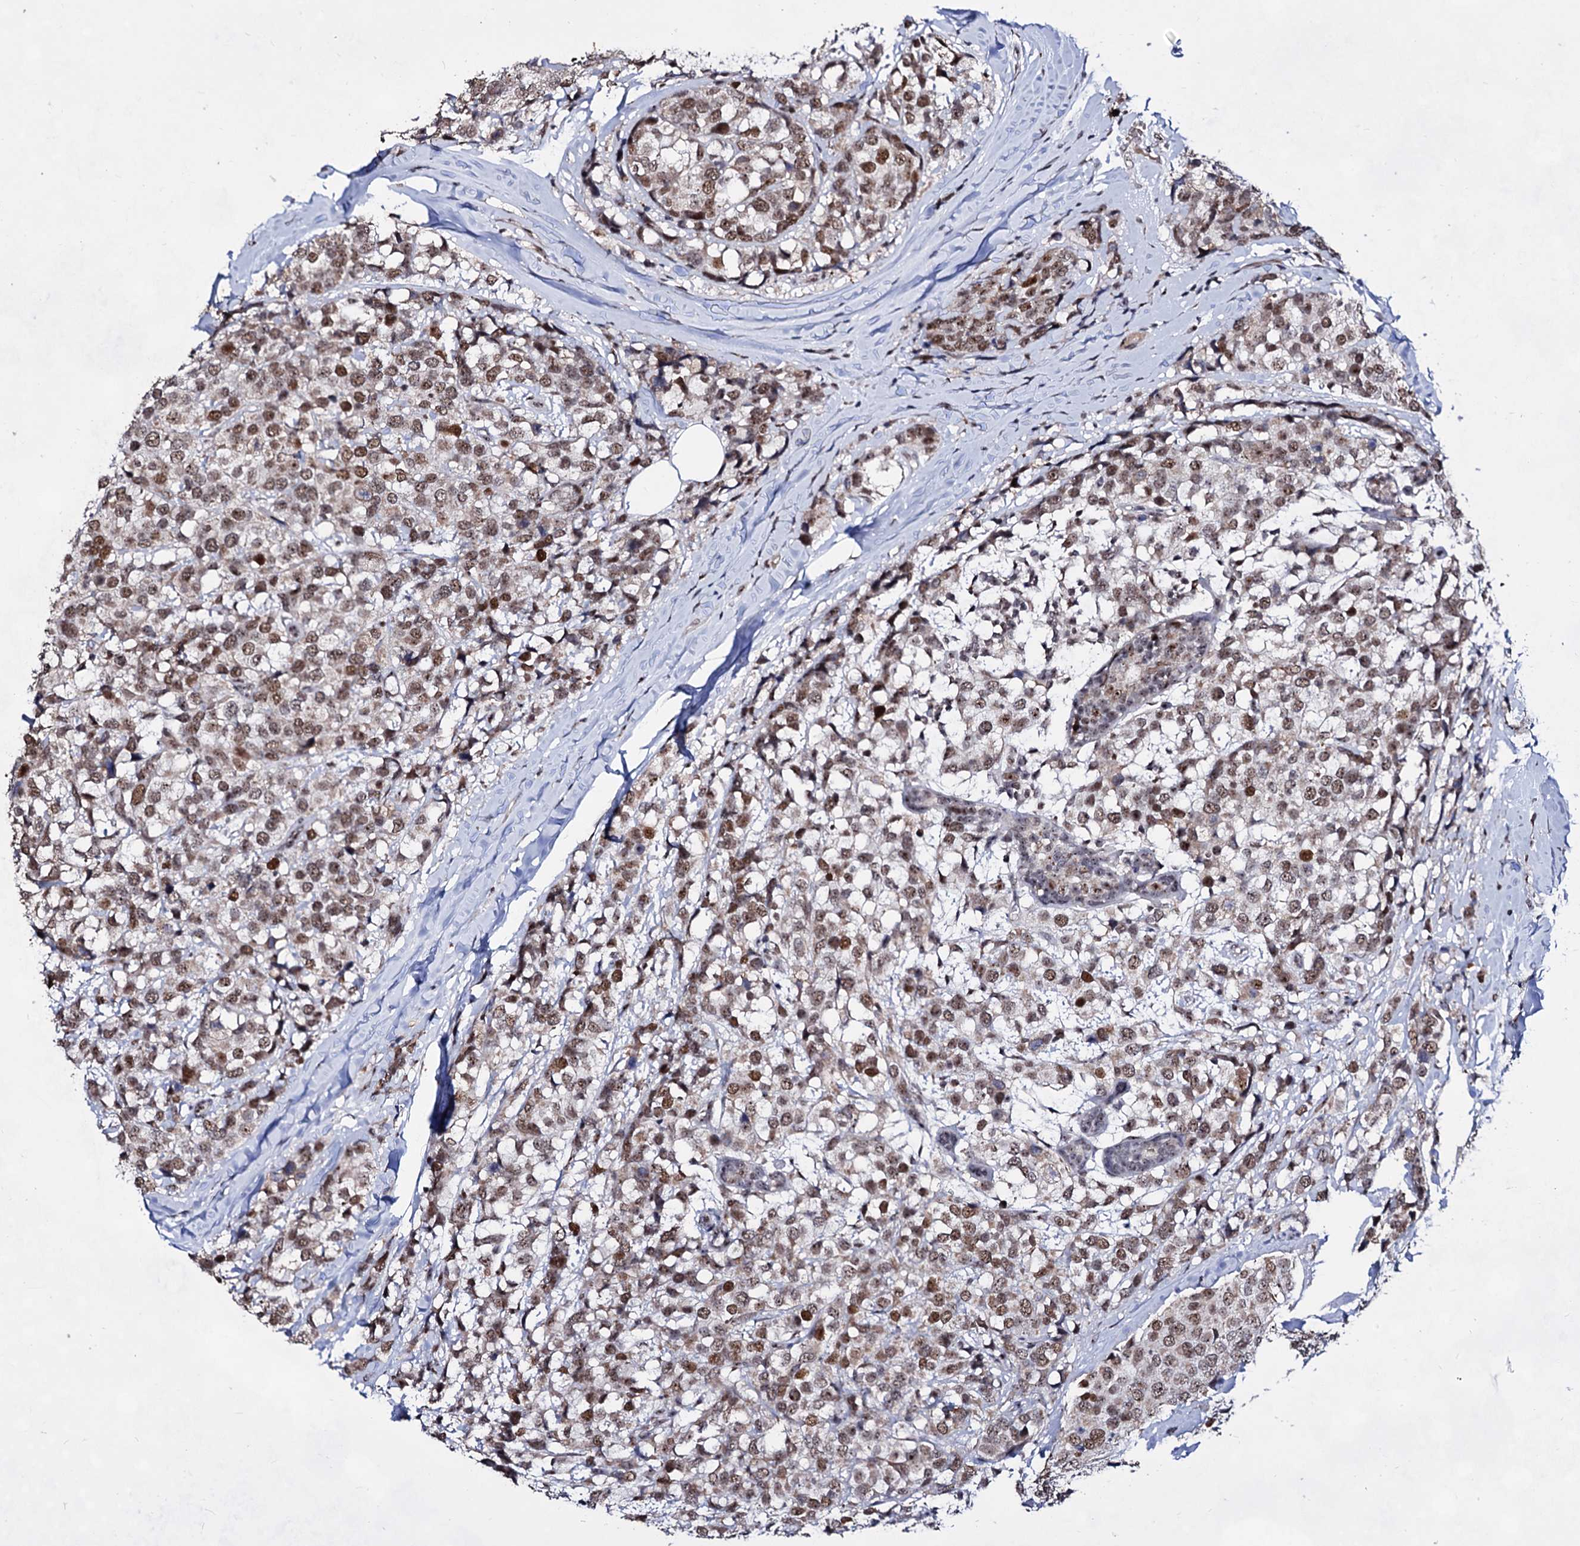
{"staining": {"intensity": "moderate", "quantity": ">75%", "location": "nuclear"}, "tissue": "breast cancer", "cell_type": "Tumor cells", "image_type": "cancer", "snomed": [{"axis": "morphology", "description": "Lobular carcinoma"}, {"axis": "topography", "description": "Breast"}], "caption": "Immunohistochemical staining of human lobular carcinoma (breast) shows moderate nuclear protein positivity in about >75% of tumor cells.", "gene": "EXOSC10", "patient": {"sex": "female", "age": 59}}